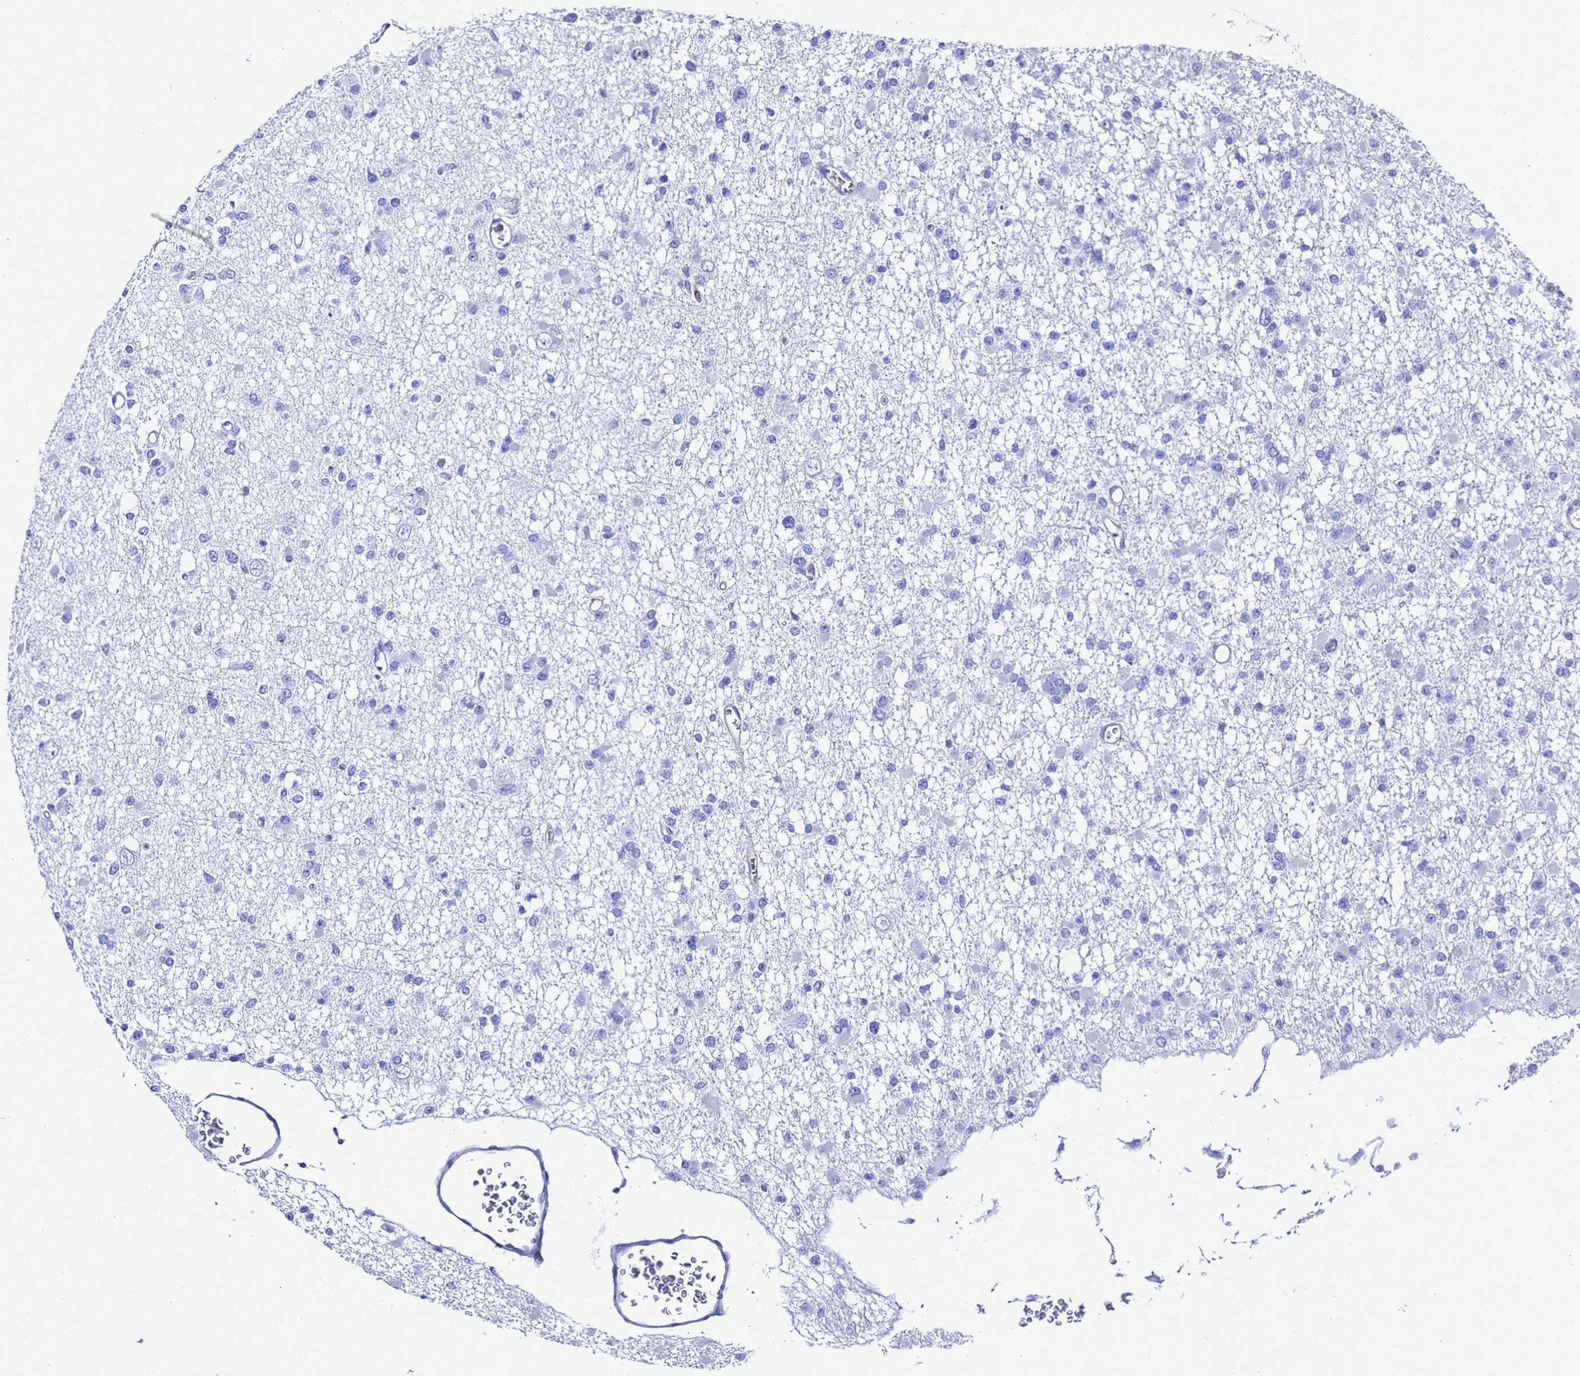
{"staining": {"intensity": "negative", "quantity": "none", "location": "none"}, "tissue": "glioma", "cell_type": "Tumor cells", "image_type": "cancer", "snomed": [{"axis": "morphology", "description": "Glioma, malignant, Low grade"}, {"axis": "topography", "description": "Brain"}], "caption": "The photomicrograph exhibits no staining of tumor cells in malignant glioma (low-grade).", "gene": "ADIPOQ", "patient": {"sex": "female", "age": 22}}